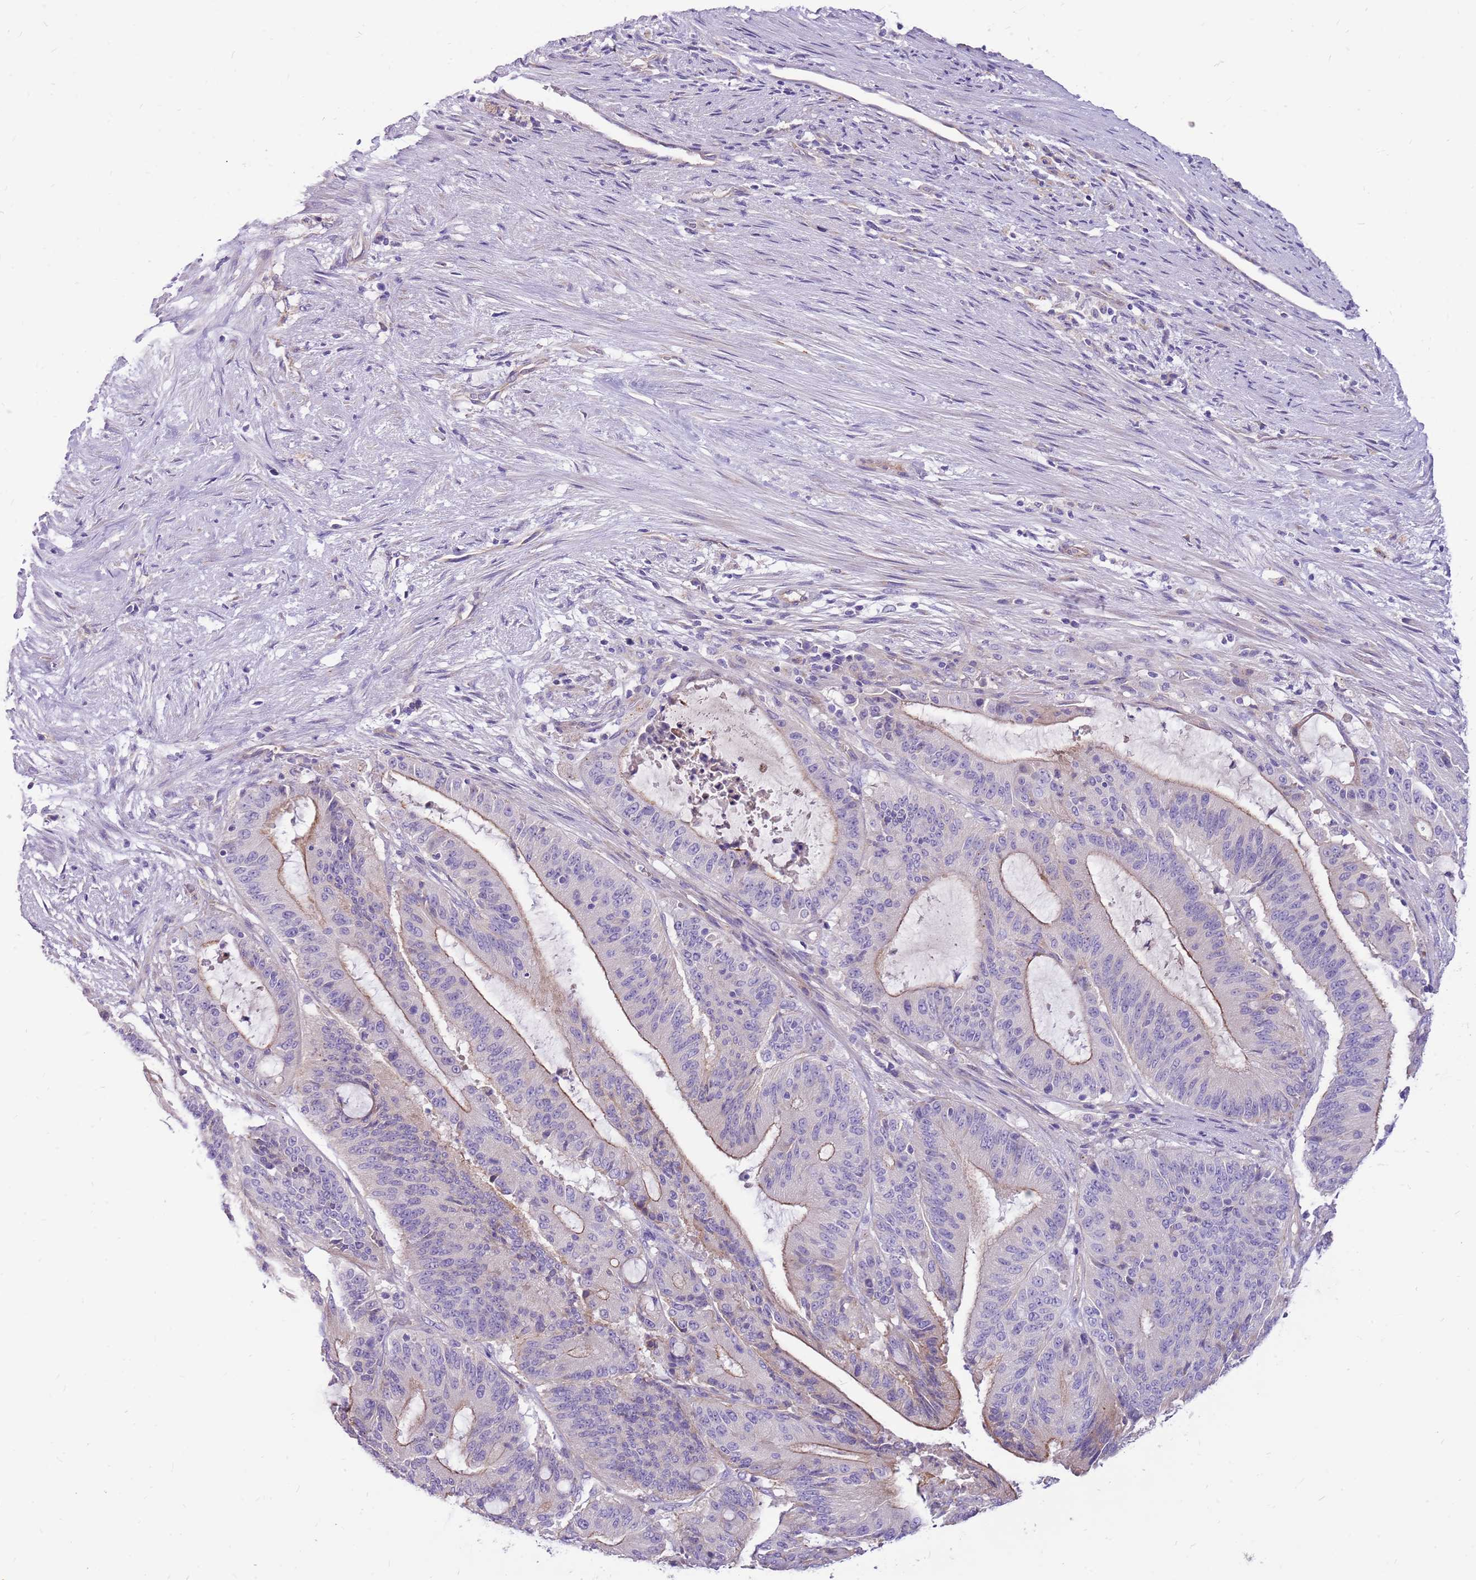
{"staining": {"intensity": "moderate", "quantity": "25%-75%", "location": "cytoplasmic/membranous"}, "tissue": "liver cancer", "cell_type": "Tumor cells", "image_type": "cancer", "snomed": [{"axis": "morphology", "description": "Normal tissue, NOS"}, {"axis": "morphology", "description": "Cholangiocarcinoma"}, {"axis": "topography", "description": "Liver"}, {"axis": "topography", "description": "Peripheral nerve tissue"}], "caption": "Protein staining reveals moderate cytoplasmic/membranous expression in approximately 25%-75% of tumor cells in liver cholangiocarcinoma.", "gene": "NTN4", "patient": {"sex": "female", "age": 73}}